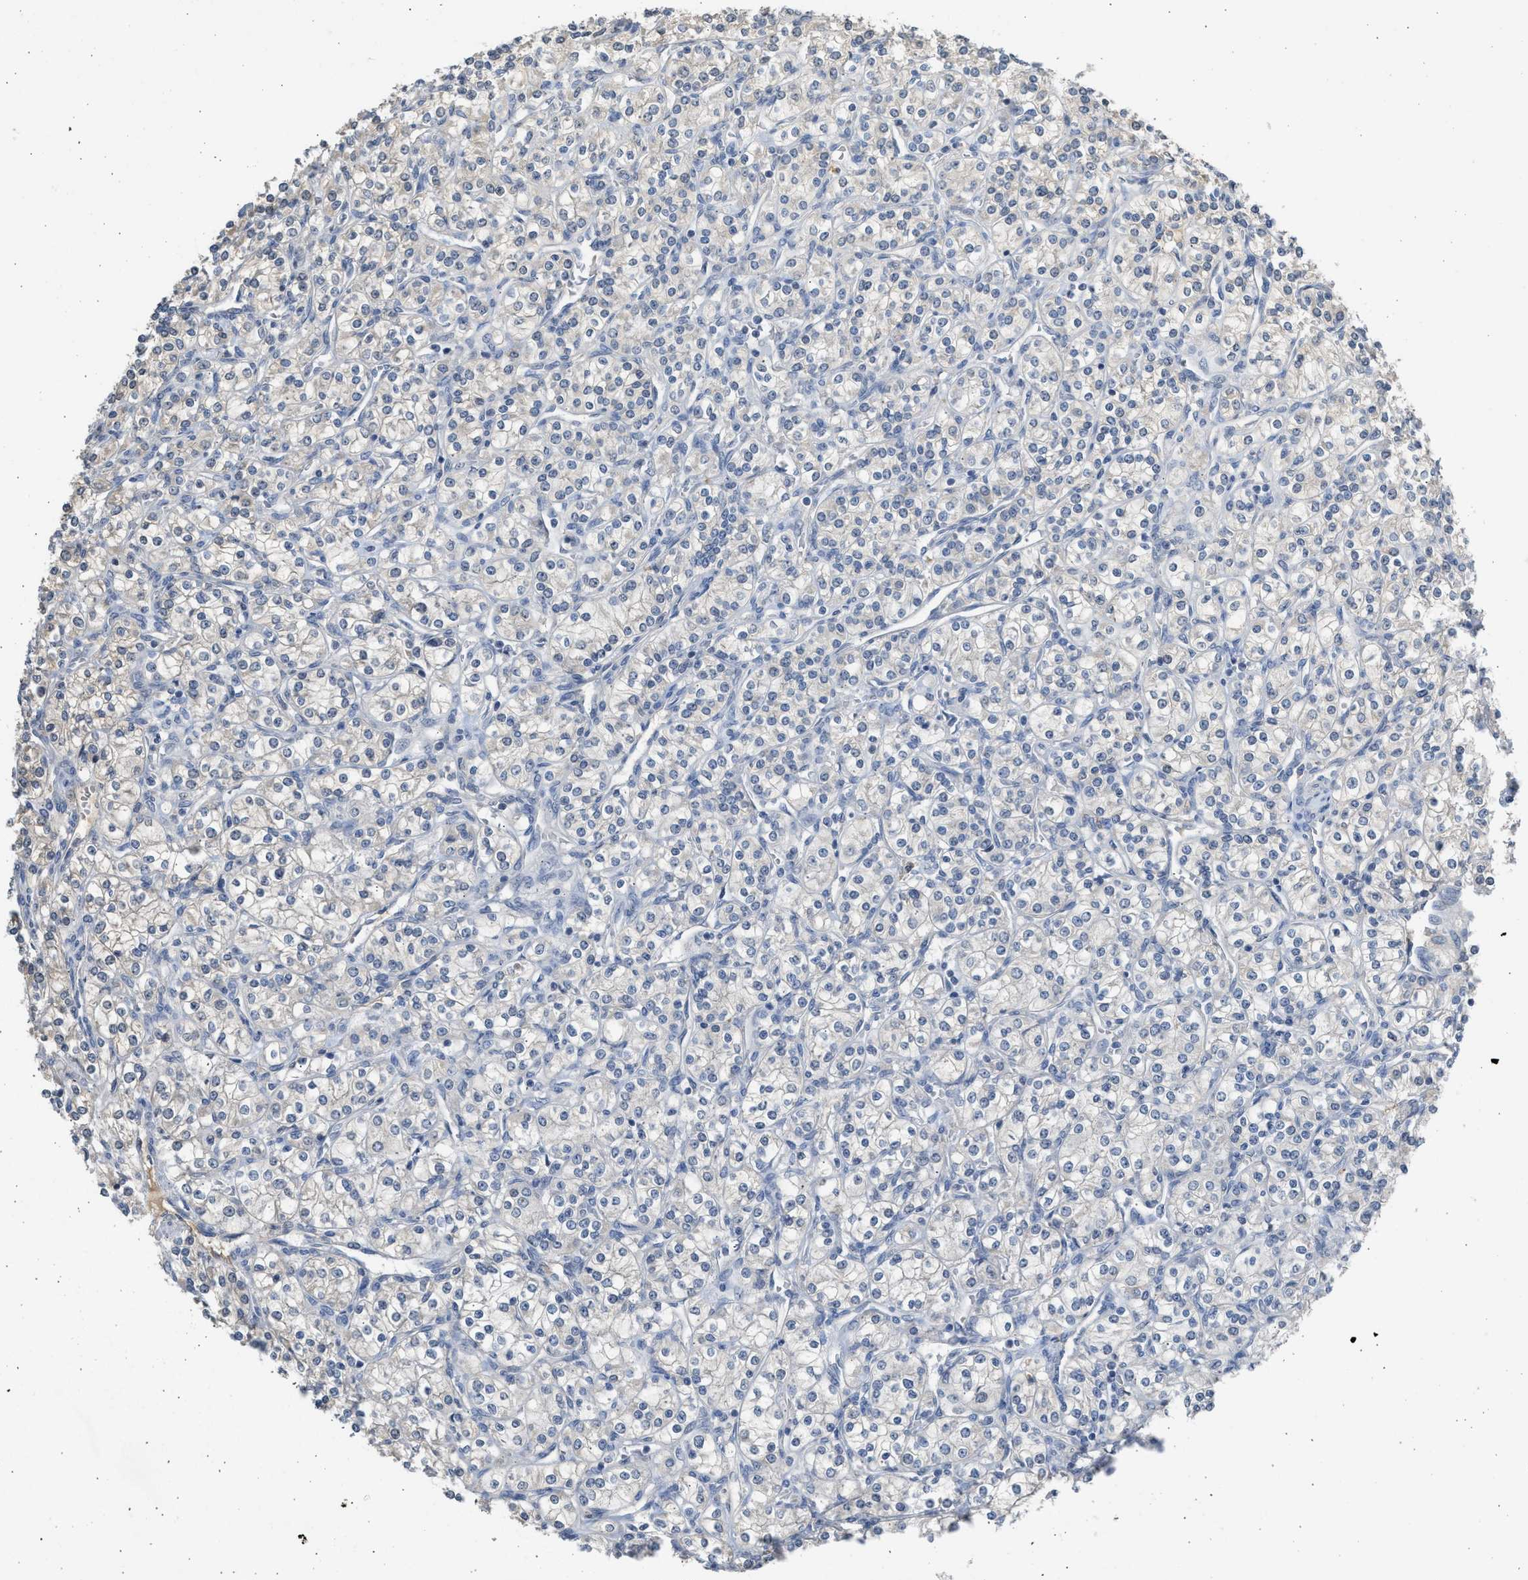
{"staining": {"intensity": "negative", "quantity": "none", "location": "none"}, "tissue": "renal cancer", "cell_type": "Tumor cells", "image_type": "cancer", "snomed": [{"axis": "morphology", "description": "Adenocarcinoma, NOS"}, {"axis": "topography", "description": "Kidney"}], "caption": "This is an immunohistochemistry photomicrograph of renal cancer. There is no staining in tumor cells.", "gene": "SULT2A1", "patient": {"sex": "male", "age": 77}}